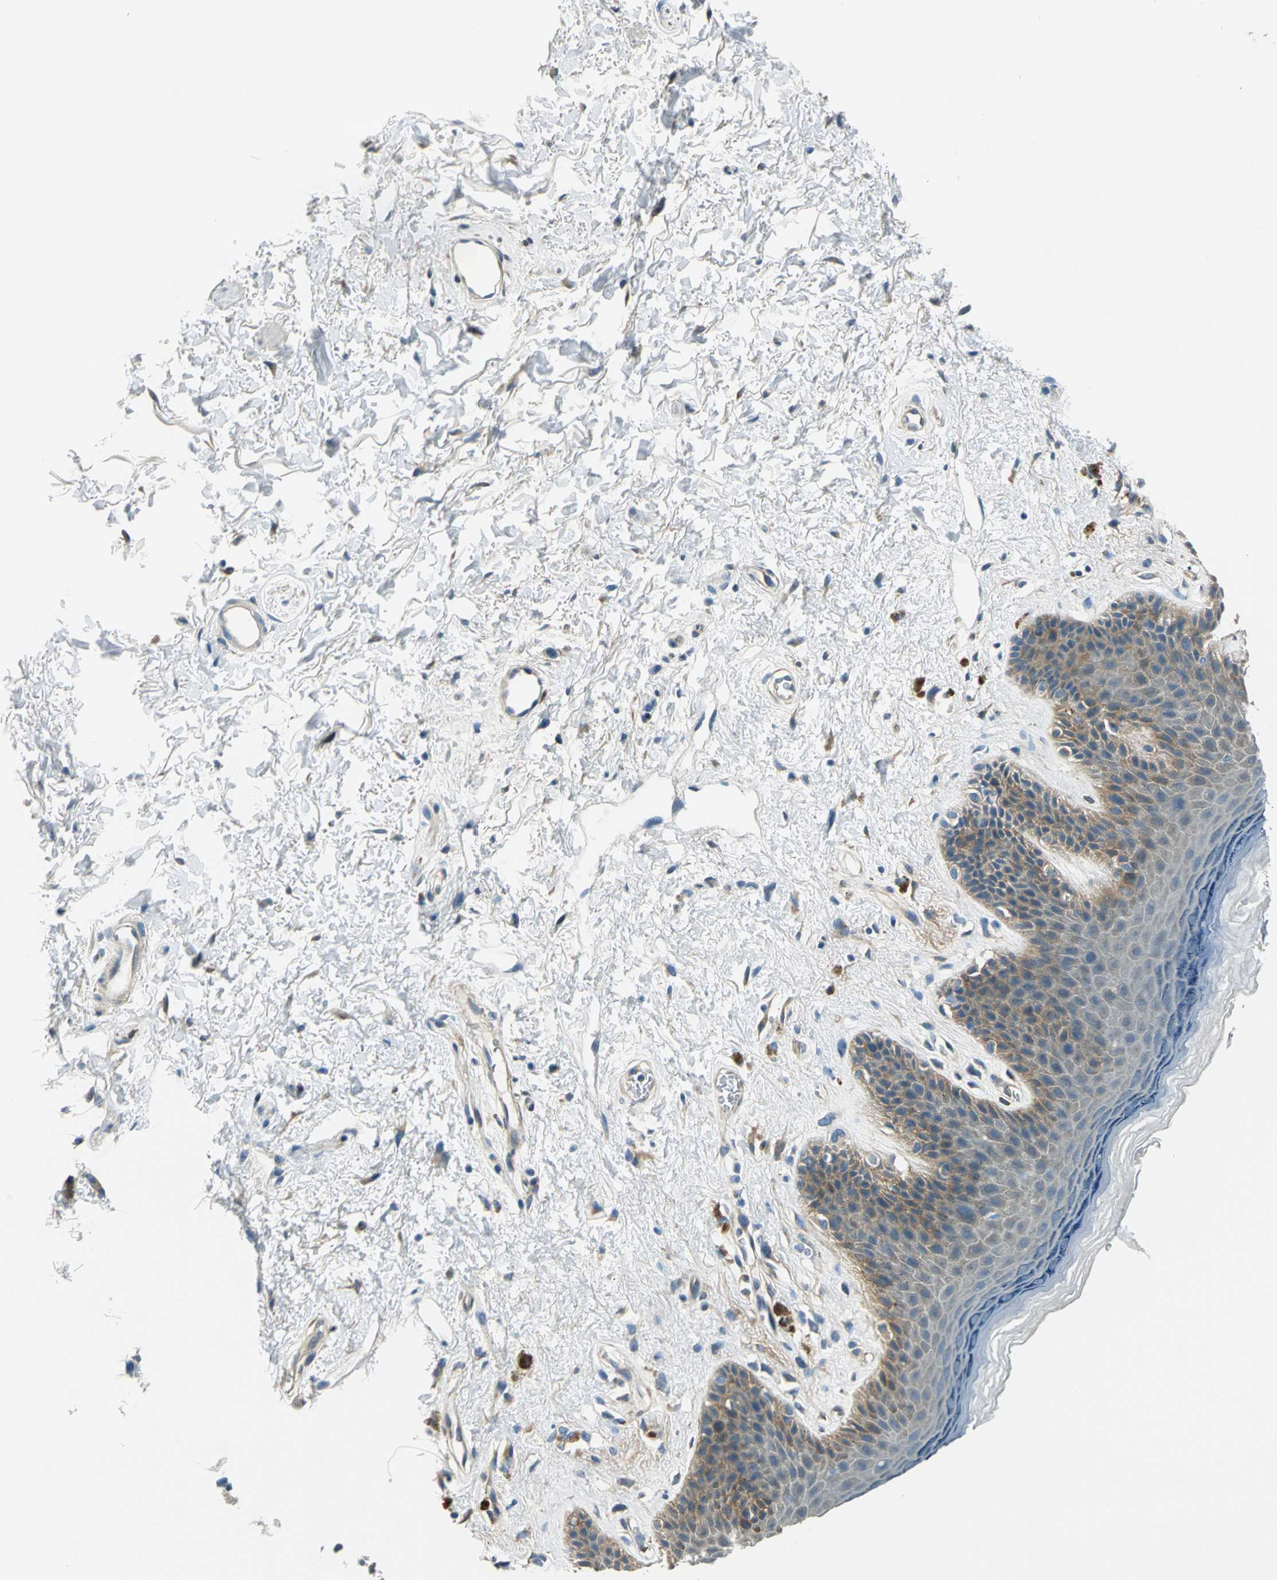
{"staining": {"intensity": "moderate", "quantity": "25%-75%", "location": "cytoplasmic/membranous"}, "tissue": "skin", "cell_type": "Epidermal cells", "image_type": "normal", "snomed": [{"axis": "morphology", "description": "Normal tissue, NOS"}, {"axis": "topography", "description": "Anal"}], "caption": "An image of skin stained for a protein demonstrates moderate cytoplasmic/membranous brown staining in epidermal cells. Using DAB (brown) and hematoxylin (blue) stains, captured at high magnification using brightfield microscopy.", "gene": "CDC42EP1", "patient": {"sex": "female", "age": 46}}